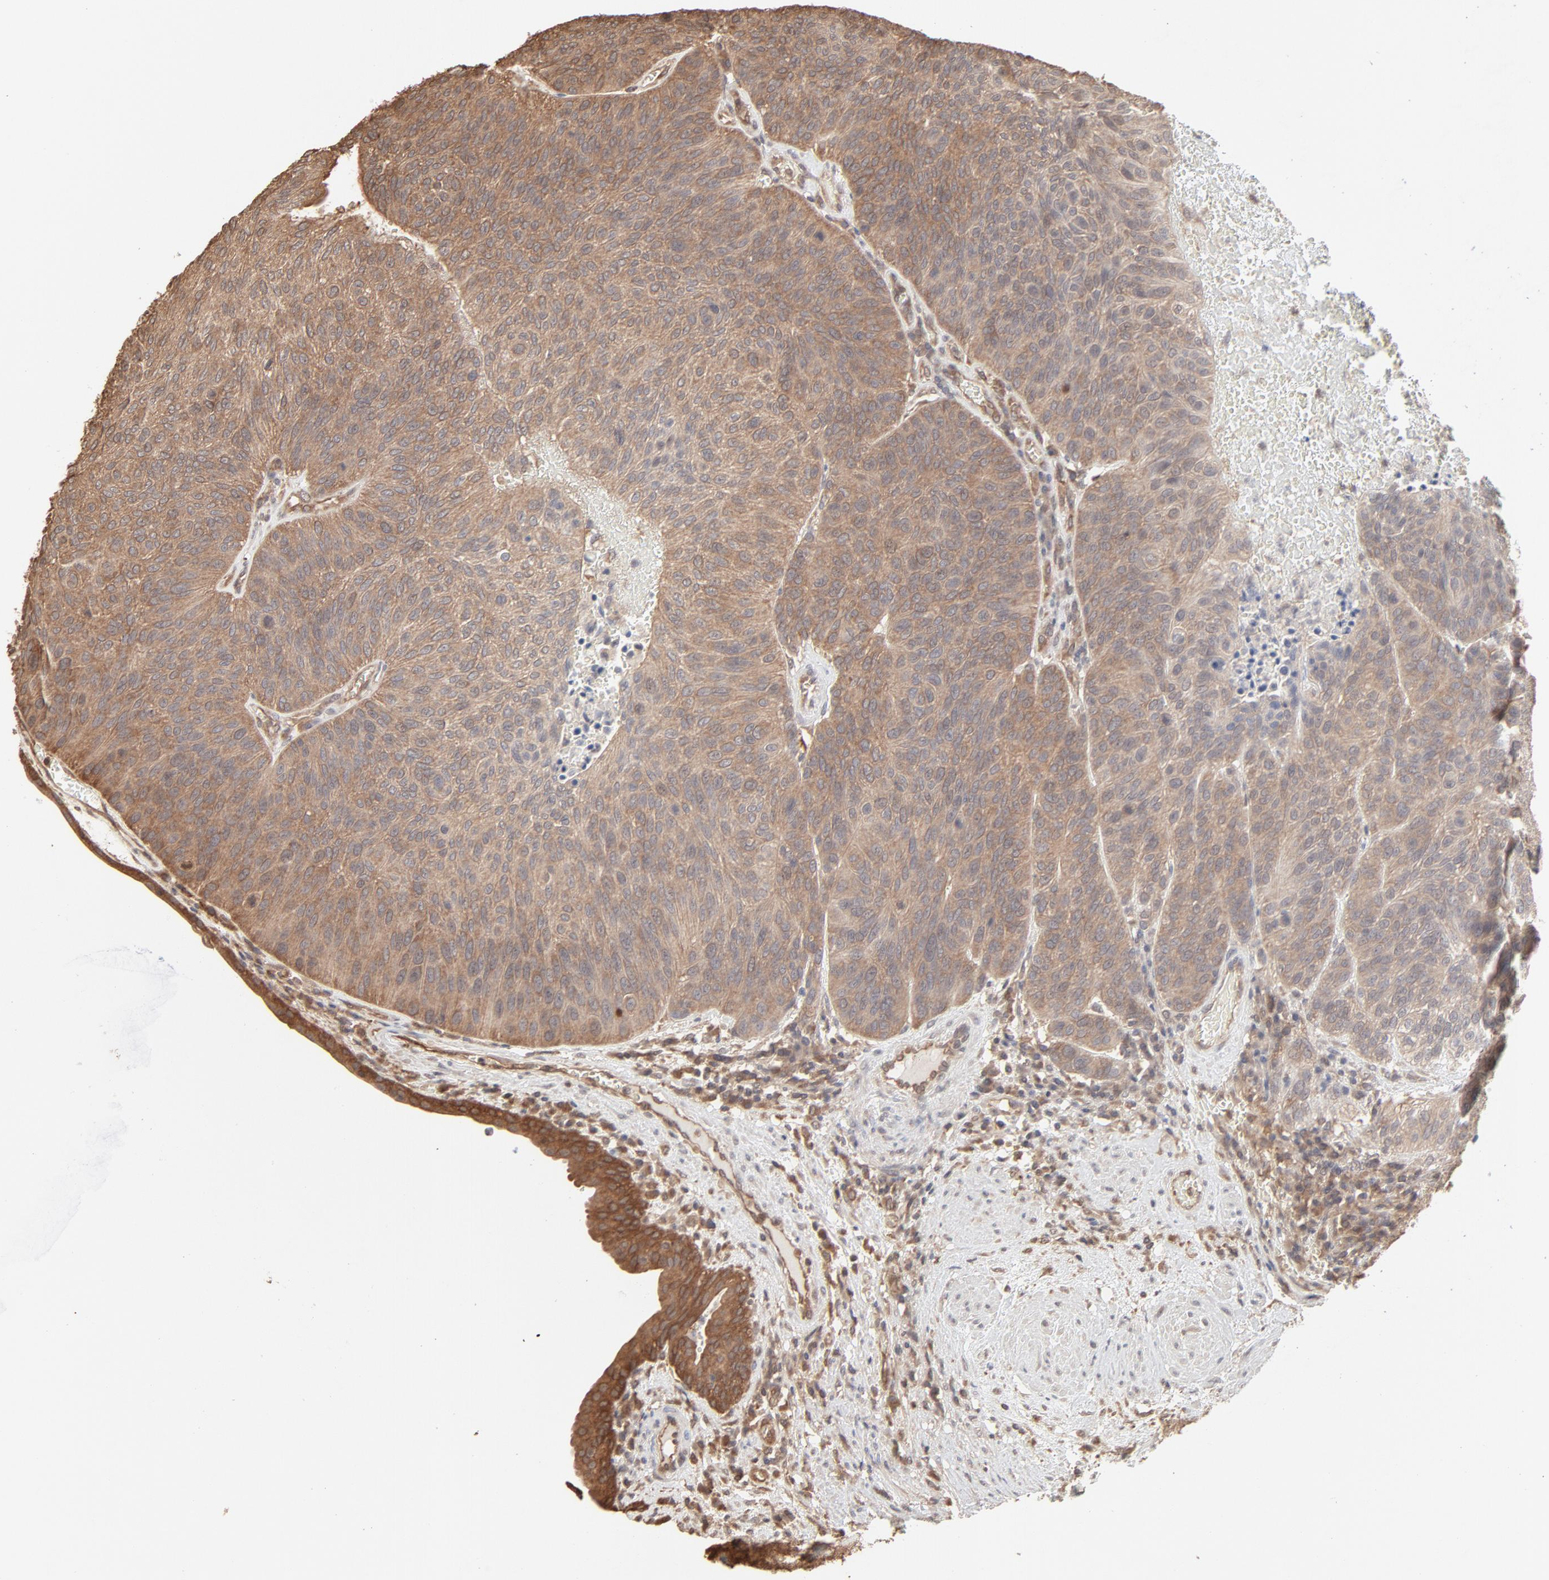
{"staining": {"intensity": "moderate", "quantity": ">75%", "location": "cytoplasmic/membranous"}, "tissue": "urothelial cancer", "cell_type": "Tumor cells", "image_type": "cancer", "snomed": [{"axis": "morphology", "description": "Urothelial carcinoma, High grade"}, {"axis": "topography", "description": "Urinary bladder"}], "caption": "Immunohistochemical staining of human urothelial cancer displays medium levels of moderate cytoplasmic/membranous protein staining in about >75% of tumor cells. Using DAB (brown) and hematoxylin (blue) stains, captured at high magnification using brightfield microscopy.", "gene": "PPP2CA", "patient": {"sex": "male", "age": 66}}